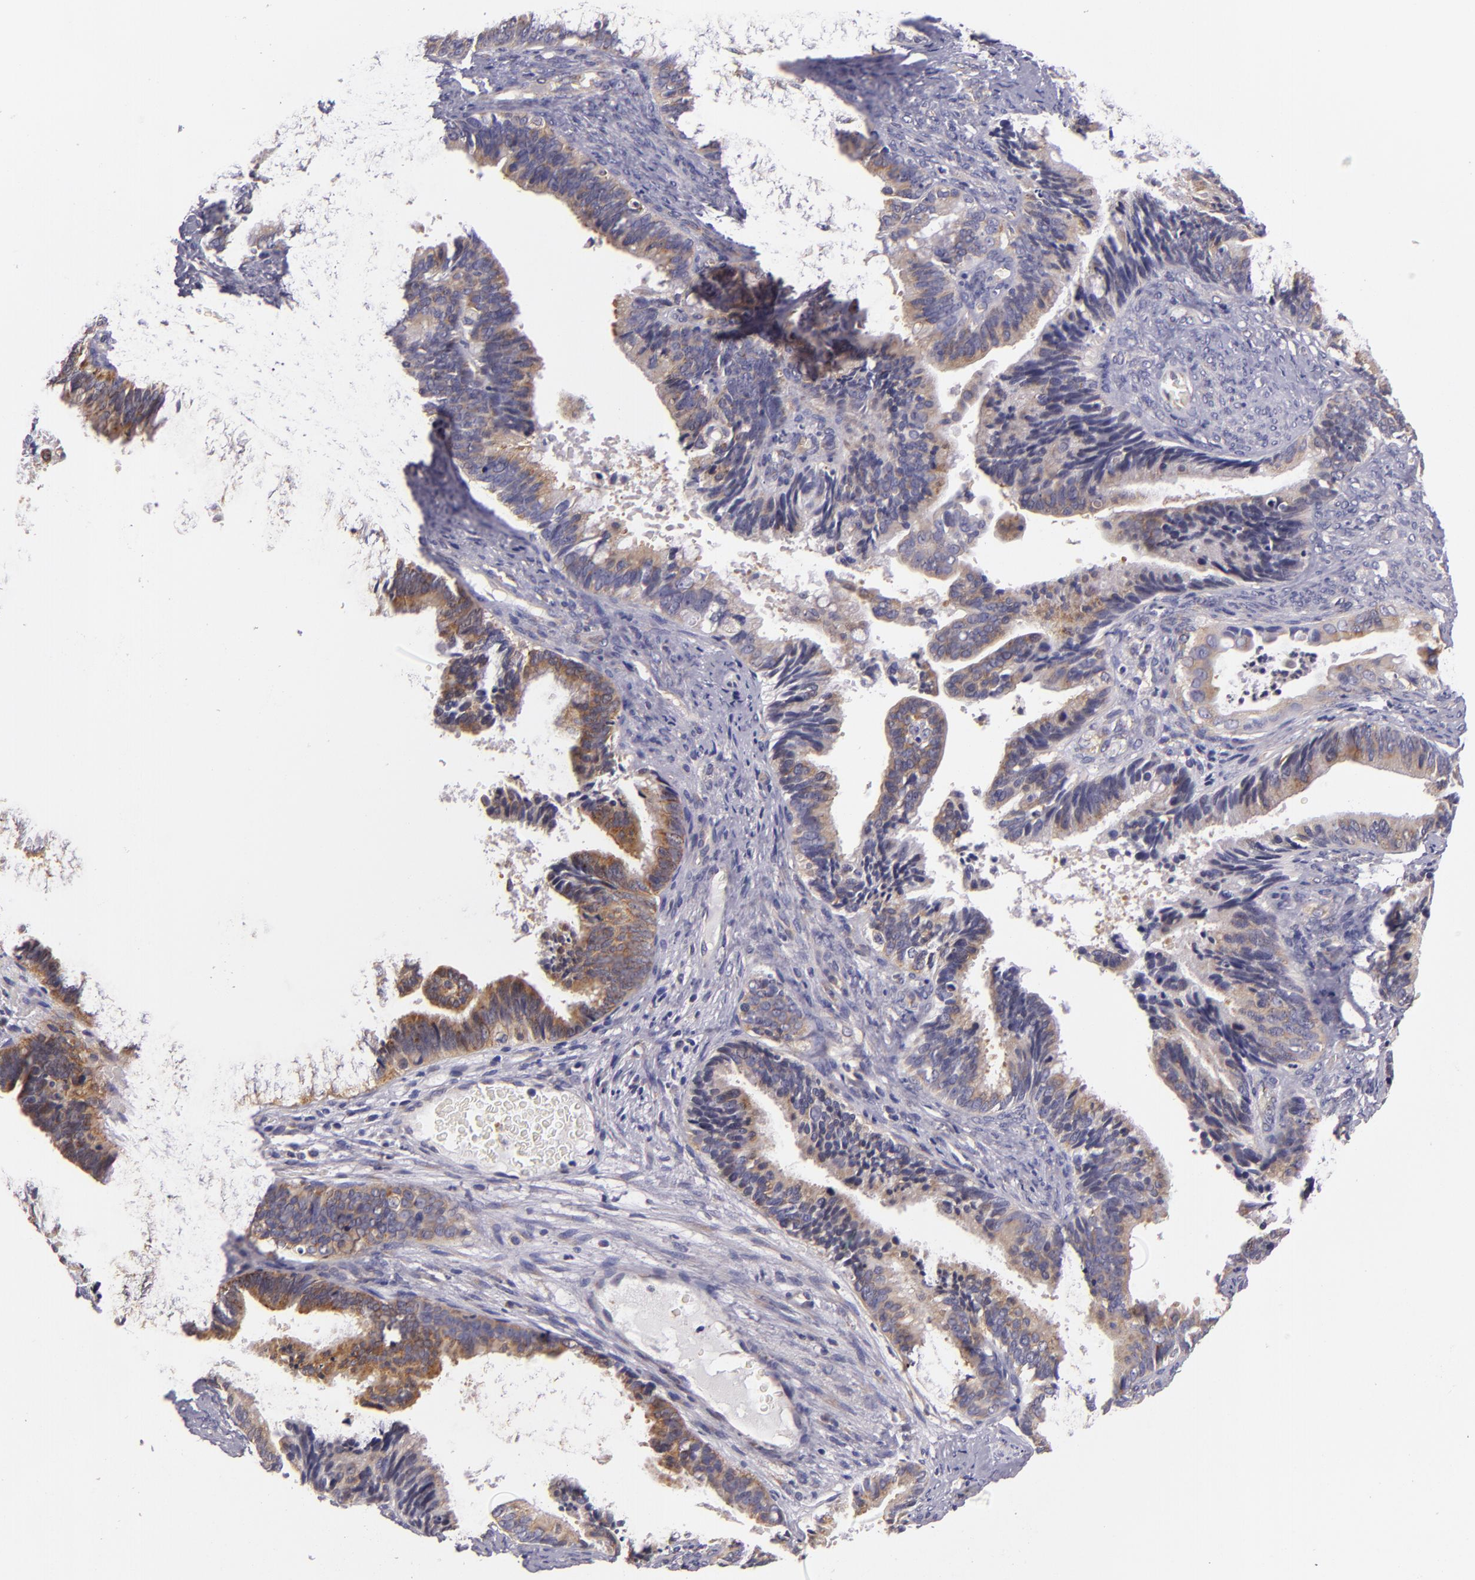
{"staining": {"intensity": "moderate", "quantity": "25%-75%", "location": "cytoplasmic/membranous"}, "tissue": "cervical cancer", "cell_type": "Tumor cells", "image_type": "cancer", "snomed": [{"axis": "morphology", "description": "Adenocarcinoma, NOS"}, {"axis": "topography", "description": "Cervix"}], "caption": "Immunohistochemical staining of human adenocarcinoma (cervical) exhibits moderate cytoplasmic/membranous protein staining in about 25%-75% of tumor cells.", "gene": "UPF3B", "patient": {"sex": "female", "age": 47}}